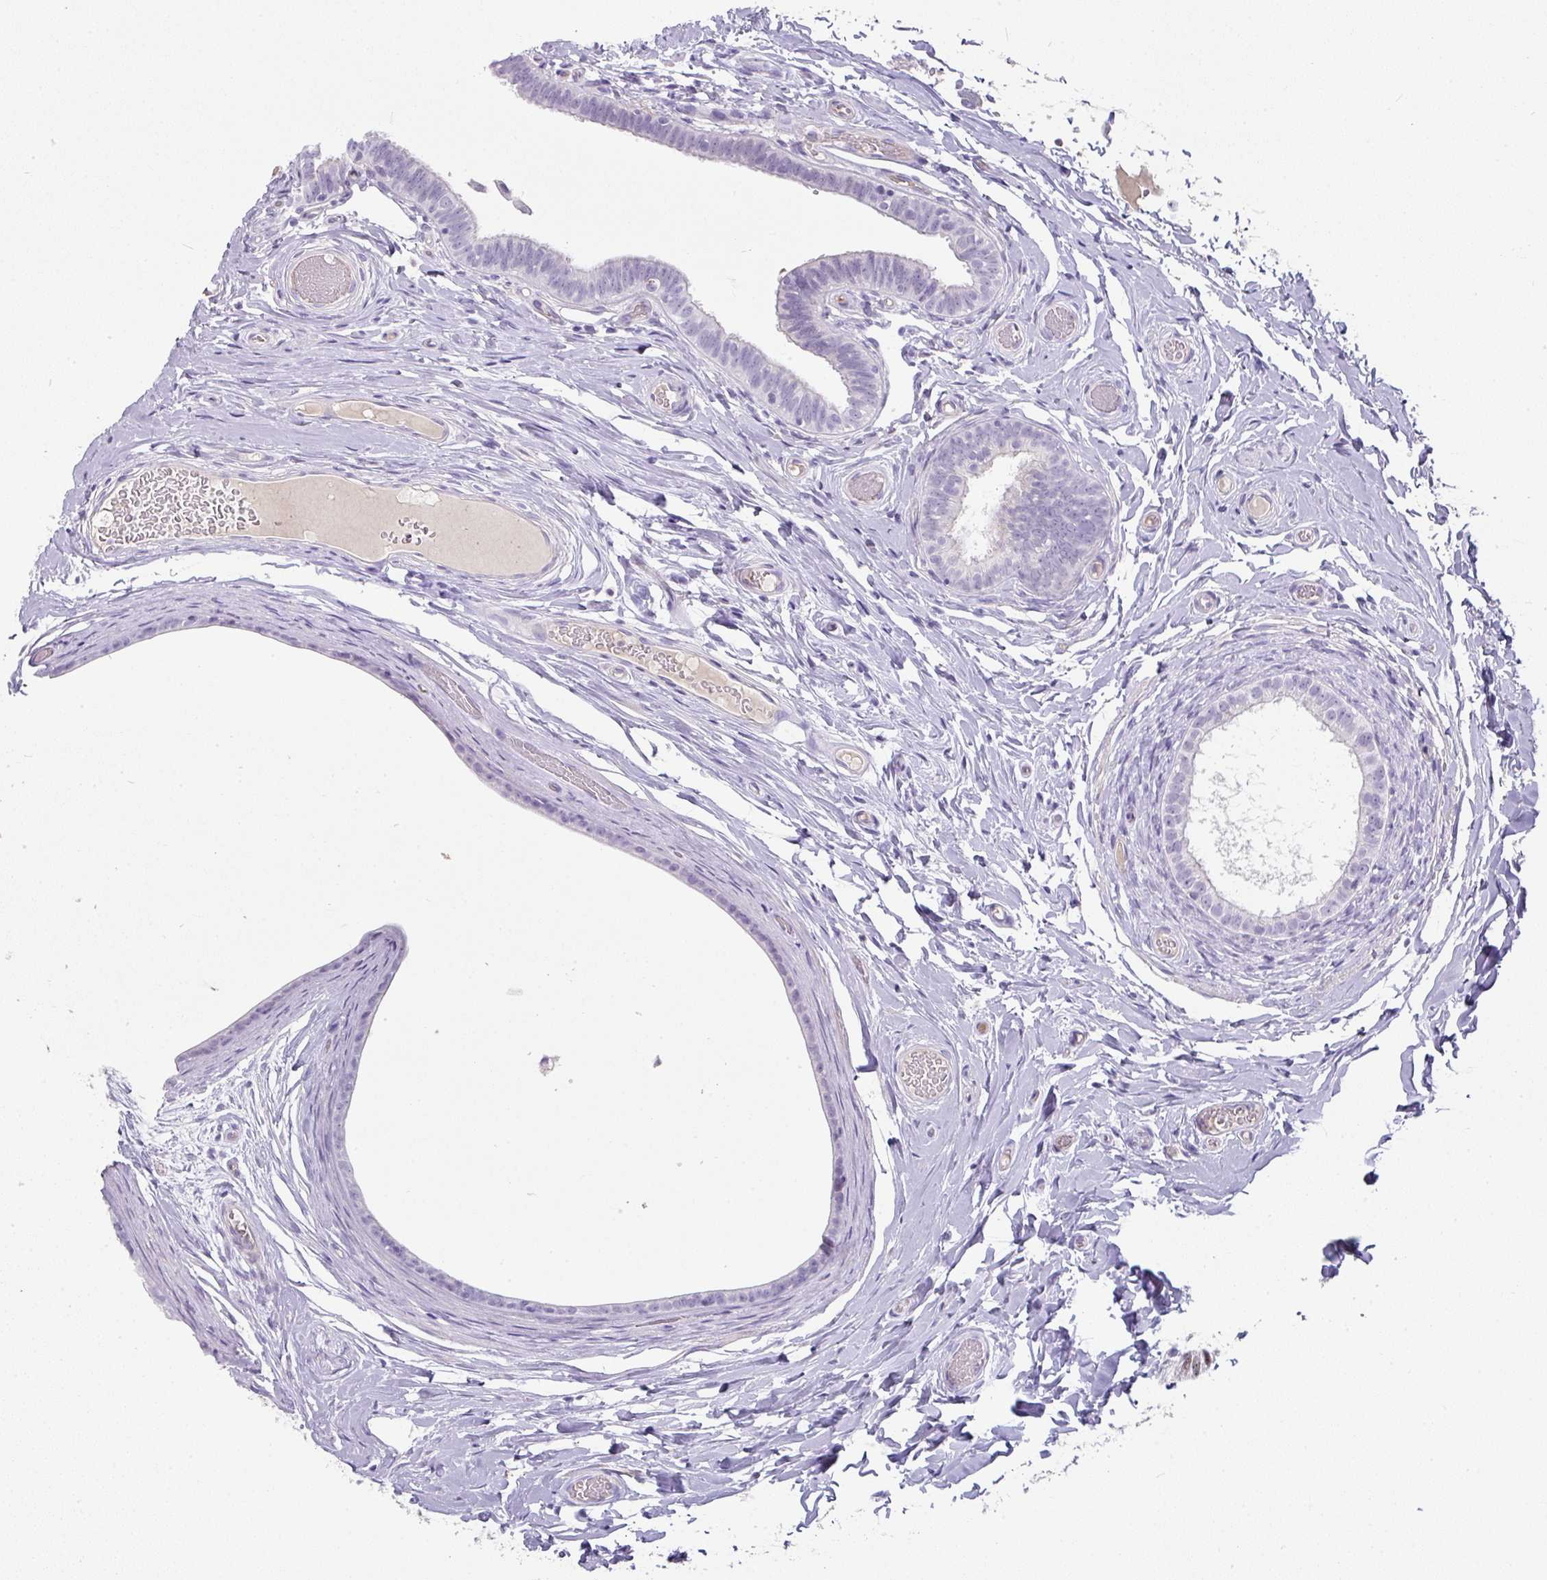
{"staining": {"intensity": "weak", "quantity": "<25%", "location": "nuclear"}, "tissue": "epididymis", "cell_type": "Glandular cells", "image_type": "normal", "snomed": [{"axis": "morphology", "description": "Normal tissue, NOS"}, {"axis": "morphology", "description": "Carcinoma, Embryonal, NOS"}, {"axis": "topography", "description": "Testis"}, {"axis": "topography", "description": "Epididymis"}], "caption": "High power microscopy micrograph of an immunohistochemistry (IHC) histopathology image of unremarkable epididymis, revealing no significant staining in glandular cells.", "gene": "OR52N1", "patient": {"sex": "male", "age": 36}}